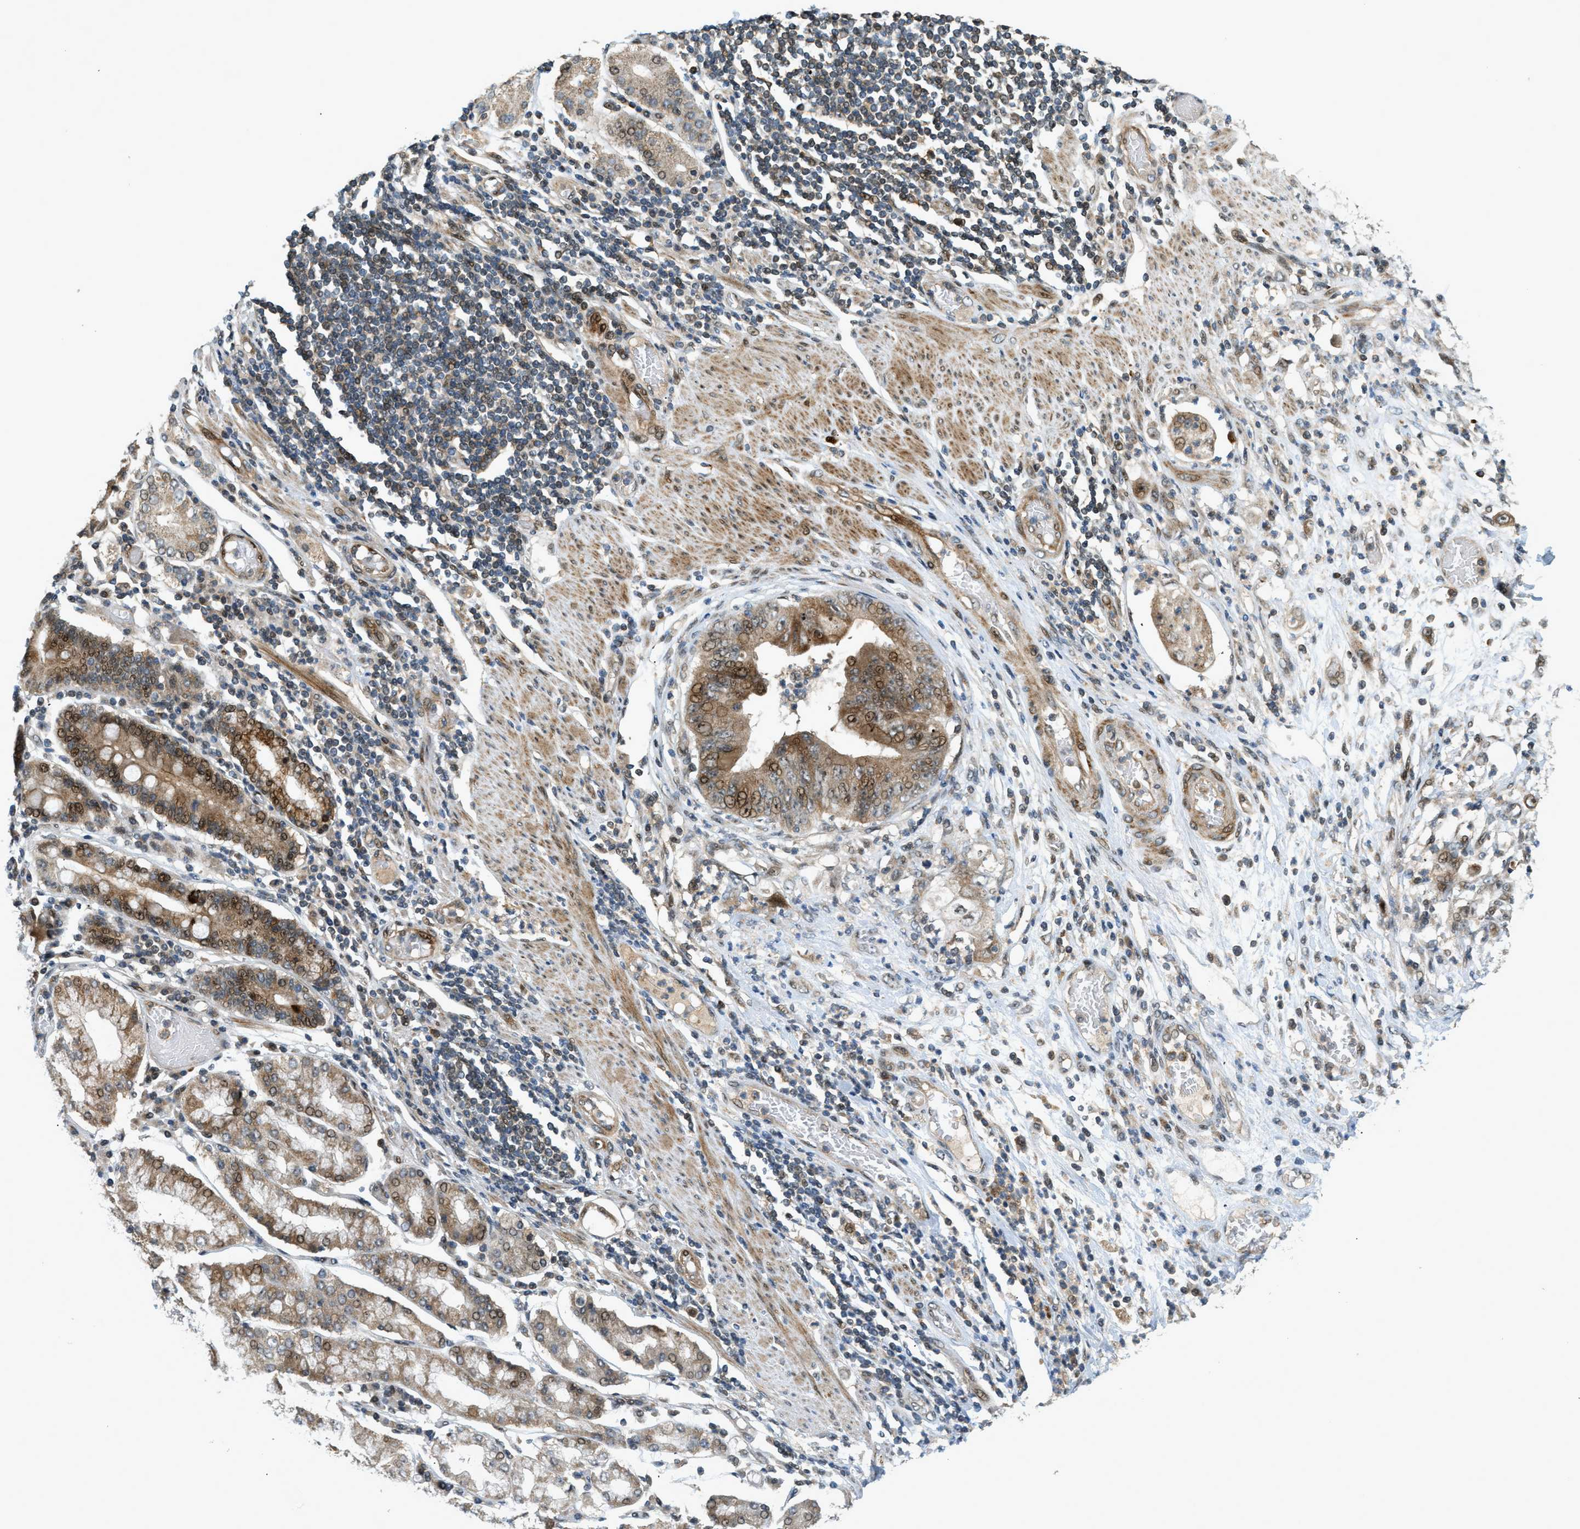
{"staining": {"intensity": "moderate", "quantity": "25%-75%", "location": "cytoplasmic/membranous,nuclear"}, "tissue": "stomach cancer", "cell_type": "Tumor cells", "image_type": "cancer", "snomed": [{"axis": "morphology", "description": "Adenocarcinoma, NOS"}, {"axis": "topography", "description": "Stomach"}], "caption": "Immunohistochemical staining of adenocarcinoma (stomach) displays medium levels of moderate cytoplasmic/membranous and nuclear protein positivity in about 25%-75% of tumor cells.", "gene": "TRAPPC14", "patient": {"sex": "female", "age": 73}}